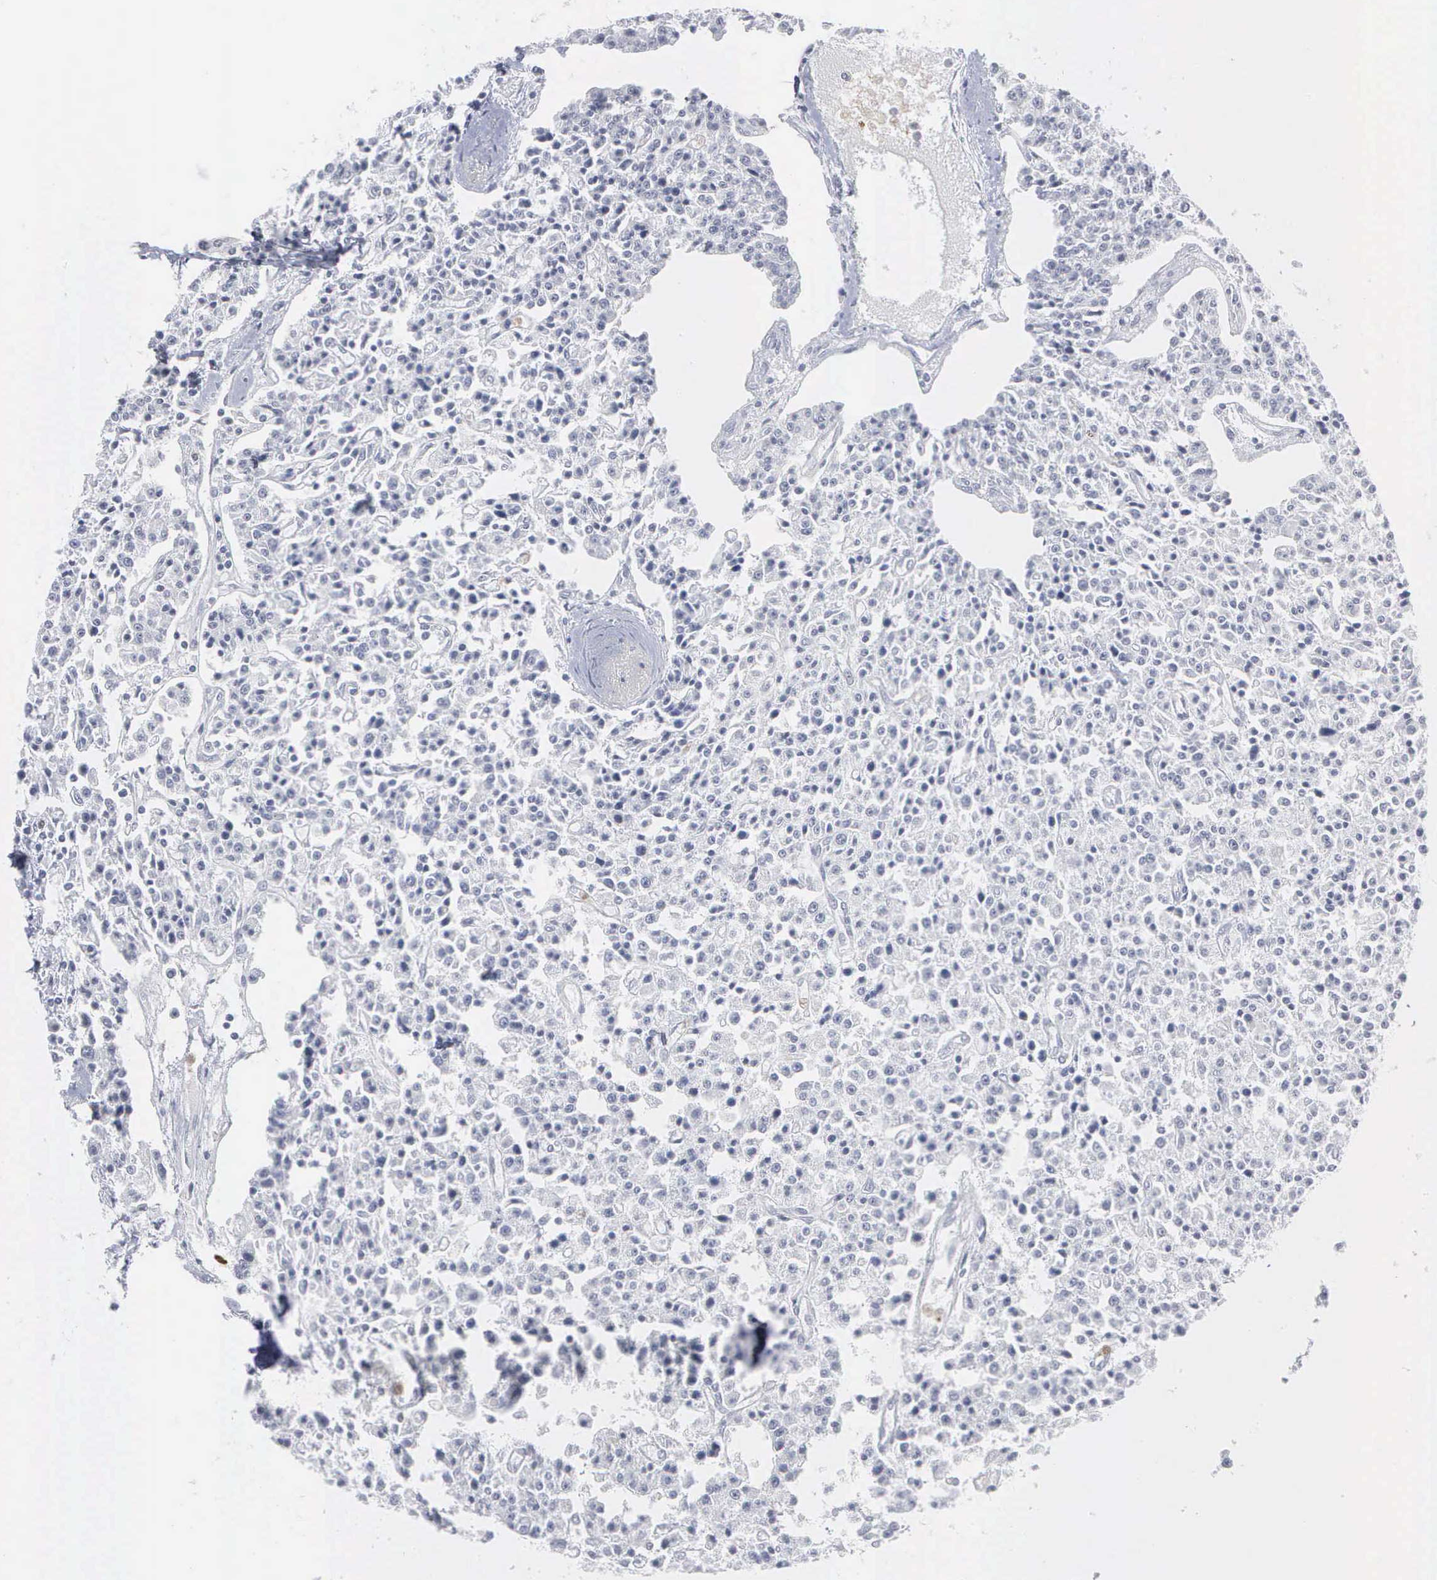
{"staining": {"intensity": "negative", "quantity": "none", "location": "none"}, "tissue": "carcinoid", "cell_type": "Tumor cells", "image_type": "cancer", "snomed": [{"axis": "morphology", "description": "Carcinoid, malignant, NOS"}, {"axis": "topography", "description": "Stomach"}], "caption": "Carcinoid (malignant) was stained to show a protein in brown. There is no significant positivity in tumor cells.", "gene": "SPIN3", "patient": {"sex": "female", "age": 76}}